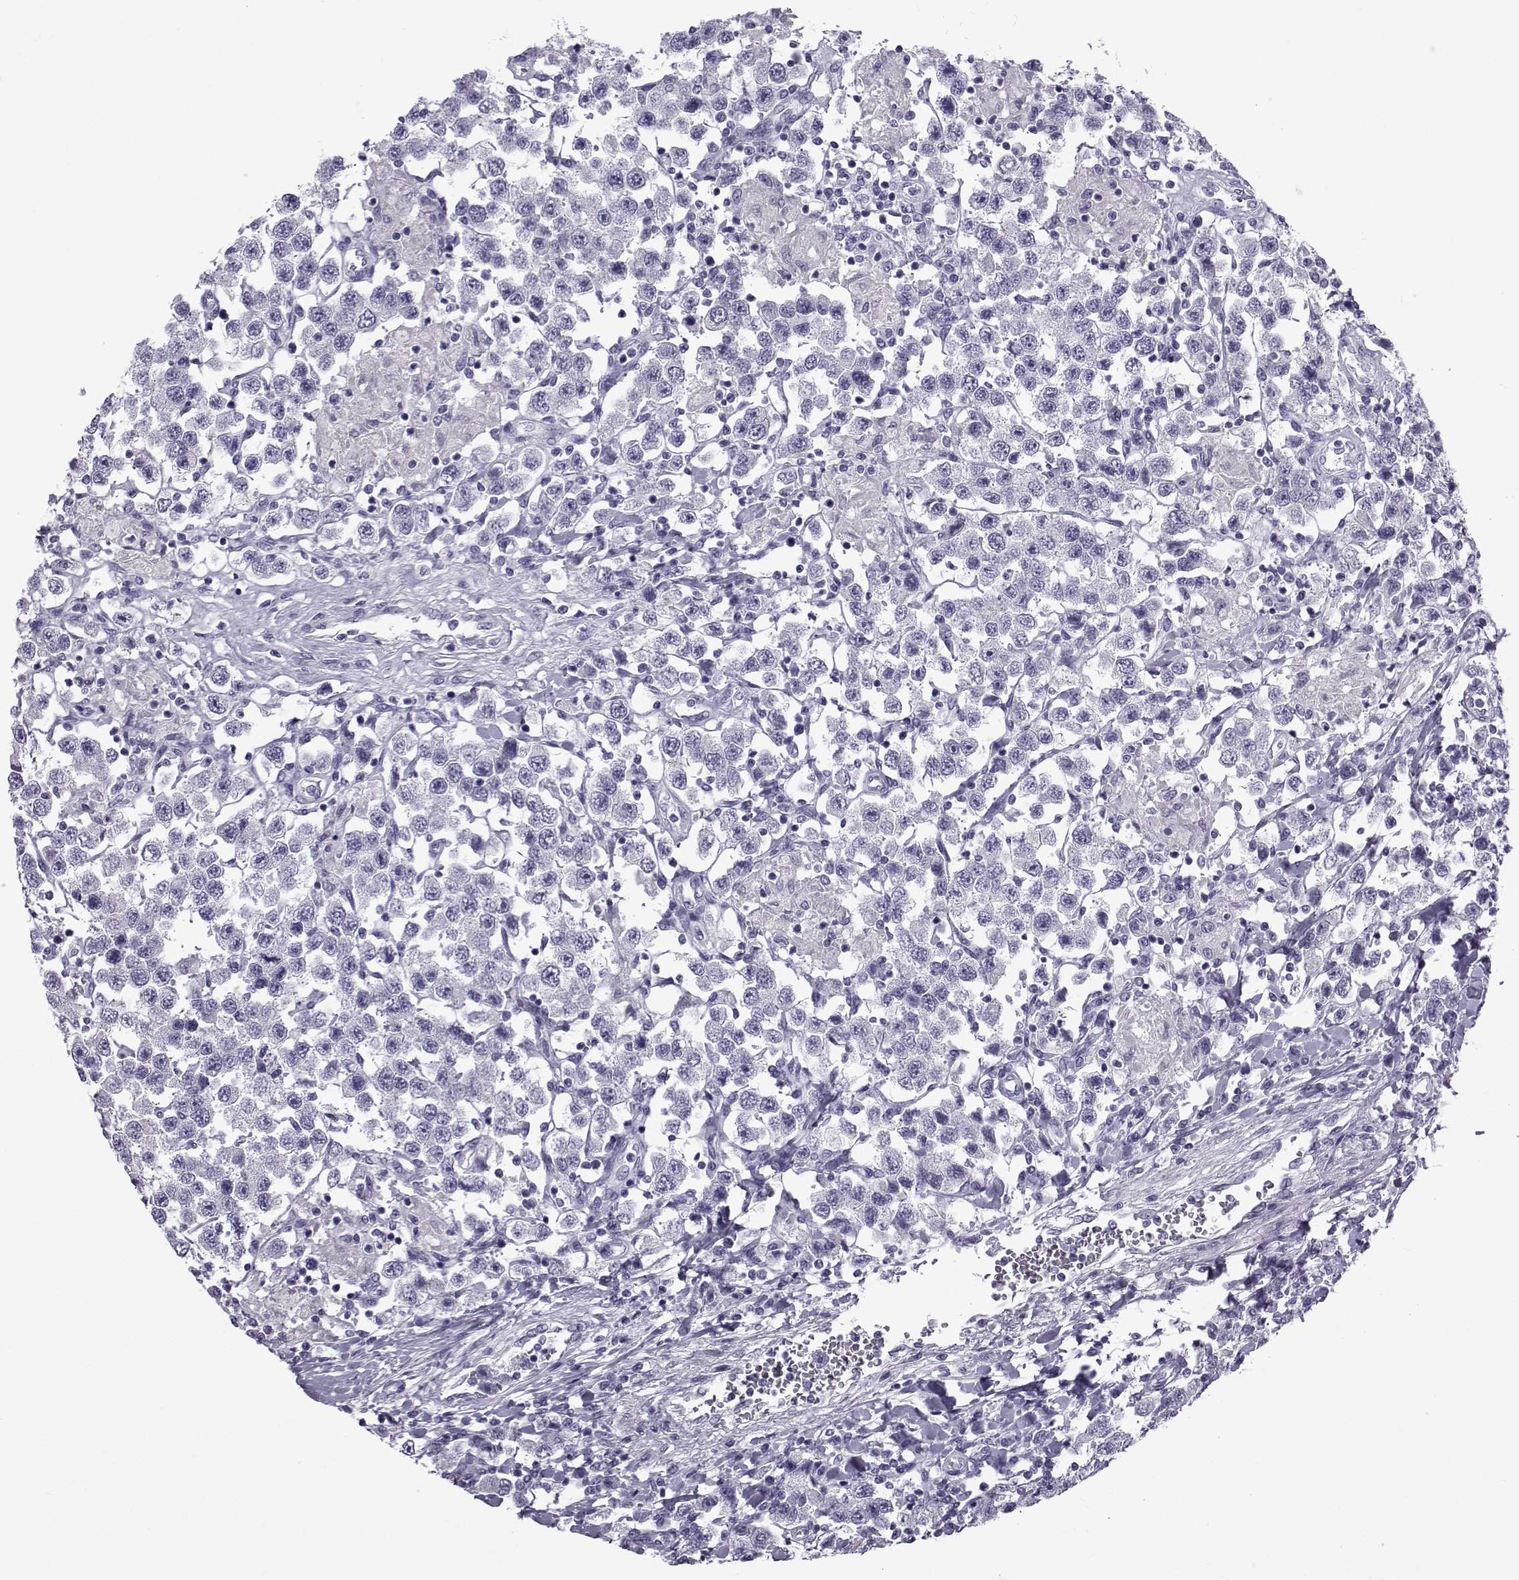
{"staining": {"intensity": "negative", "quantity": "none", "location": "none"}, "tissue": "testis cancer", "cell_type": "Tumor cells", "image_type": "cancer", "snomed": [{"axis": "morphology", "description": "Seminoma, NOS"}, {"axis": "topography", "description": "Testis"}], "caption": "DAB (3,3'-diaminobenzidine) immunohistochemical staining of human seminoma (testis) exhibits no significant staining in tumor cells.", "gene": "OIP5", "patient": {"sex": "male", "age": 45}}